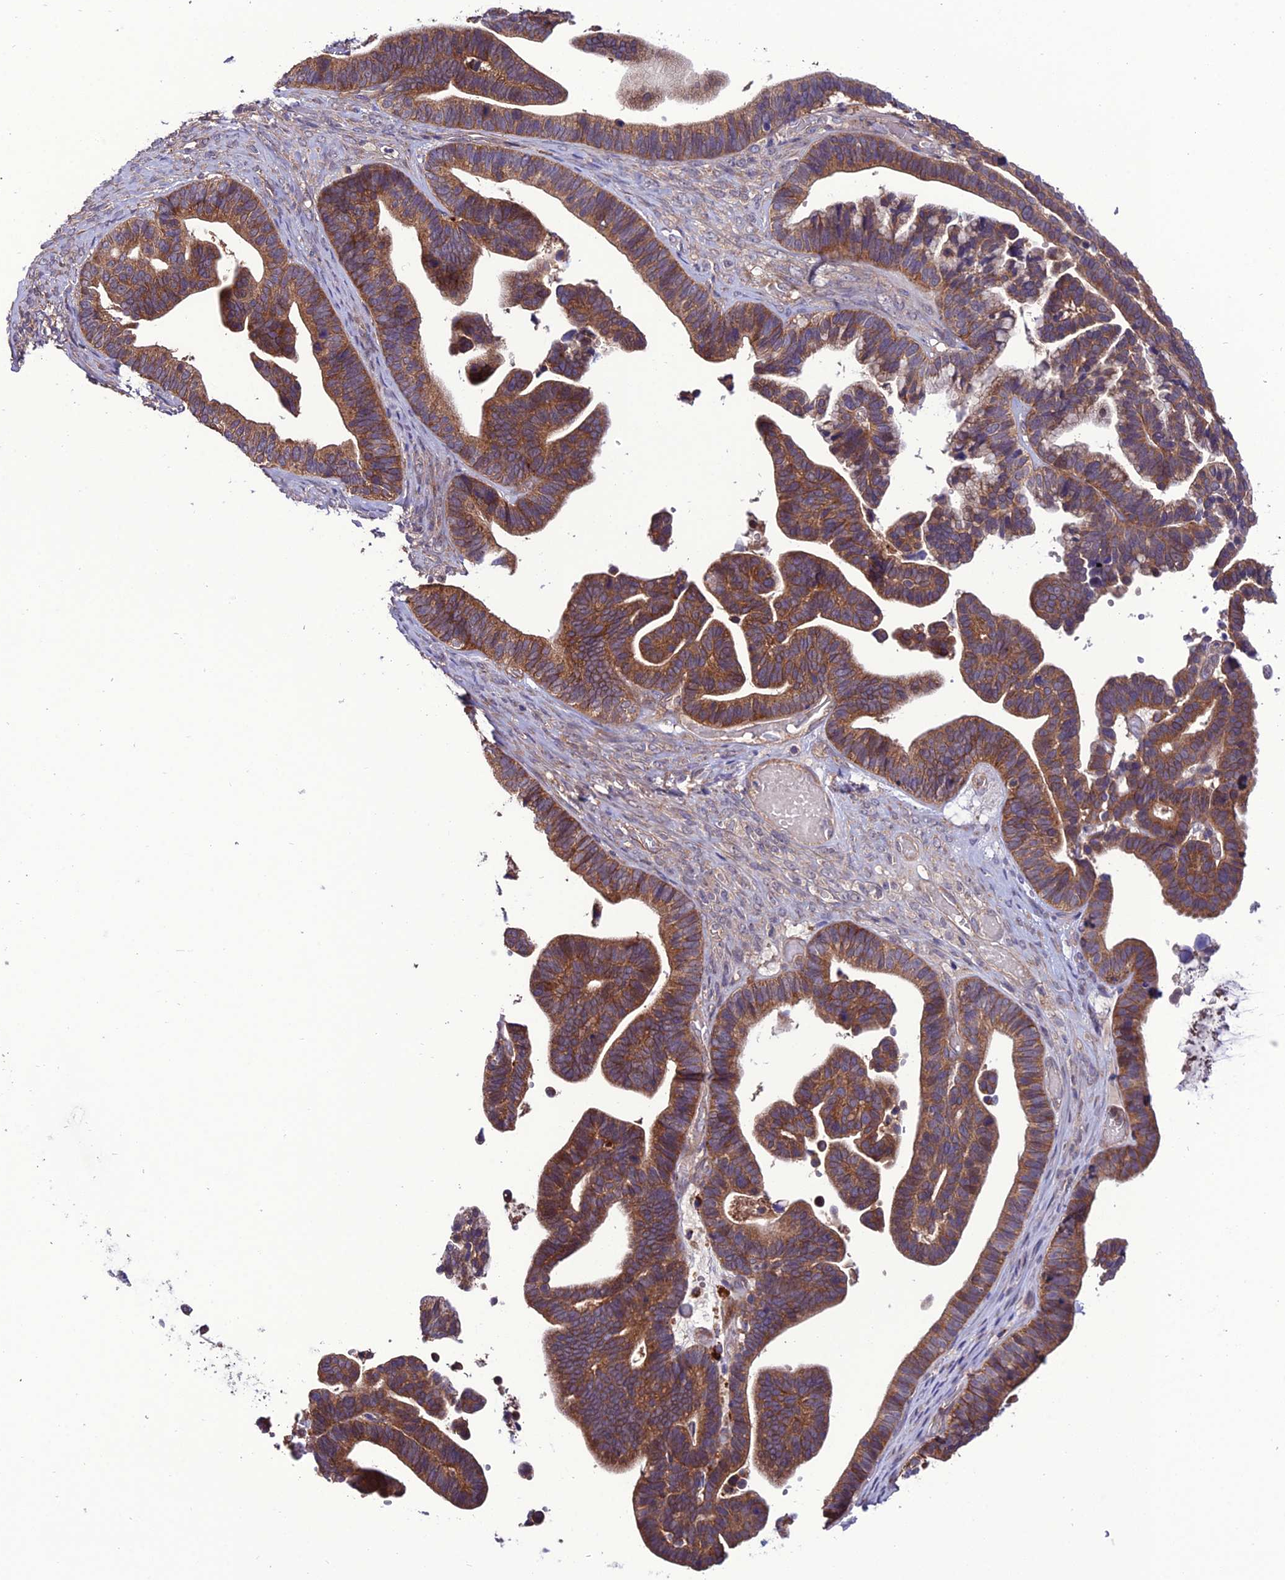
{"staining": {"intensity": "moderate", "quantity": ">75%", "location": "cytoplasmic/membranous"}, "tissue": "ovarian cancer", "cell_type": "Tumor cells", "image_type": "cancer", "snomed": [{"axis": "morphology", "description": "Cystadenocarcinoma, serous, NOS"}, {"axis": "topography", "description": "Ovary"}], "caption": "Protein expression analysis of ovarian cancer displays moderate cytoplasmic/membranous positivity in about >75% of tumor cells. The staining is performed using DAB brown chromogen to label protein expression. The nuclei are counter-stained blue using hematoxylin.", "gene": "PPIL3", "patient": {"sex": "female", "age": 56}}